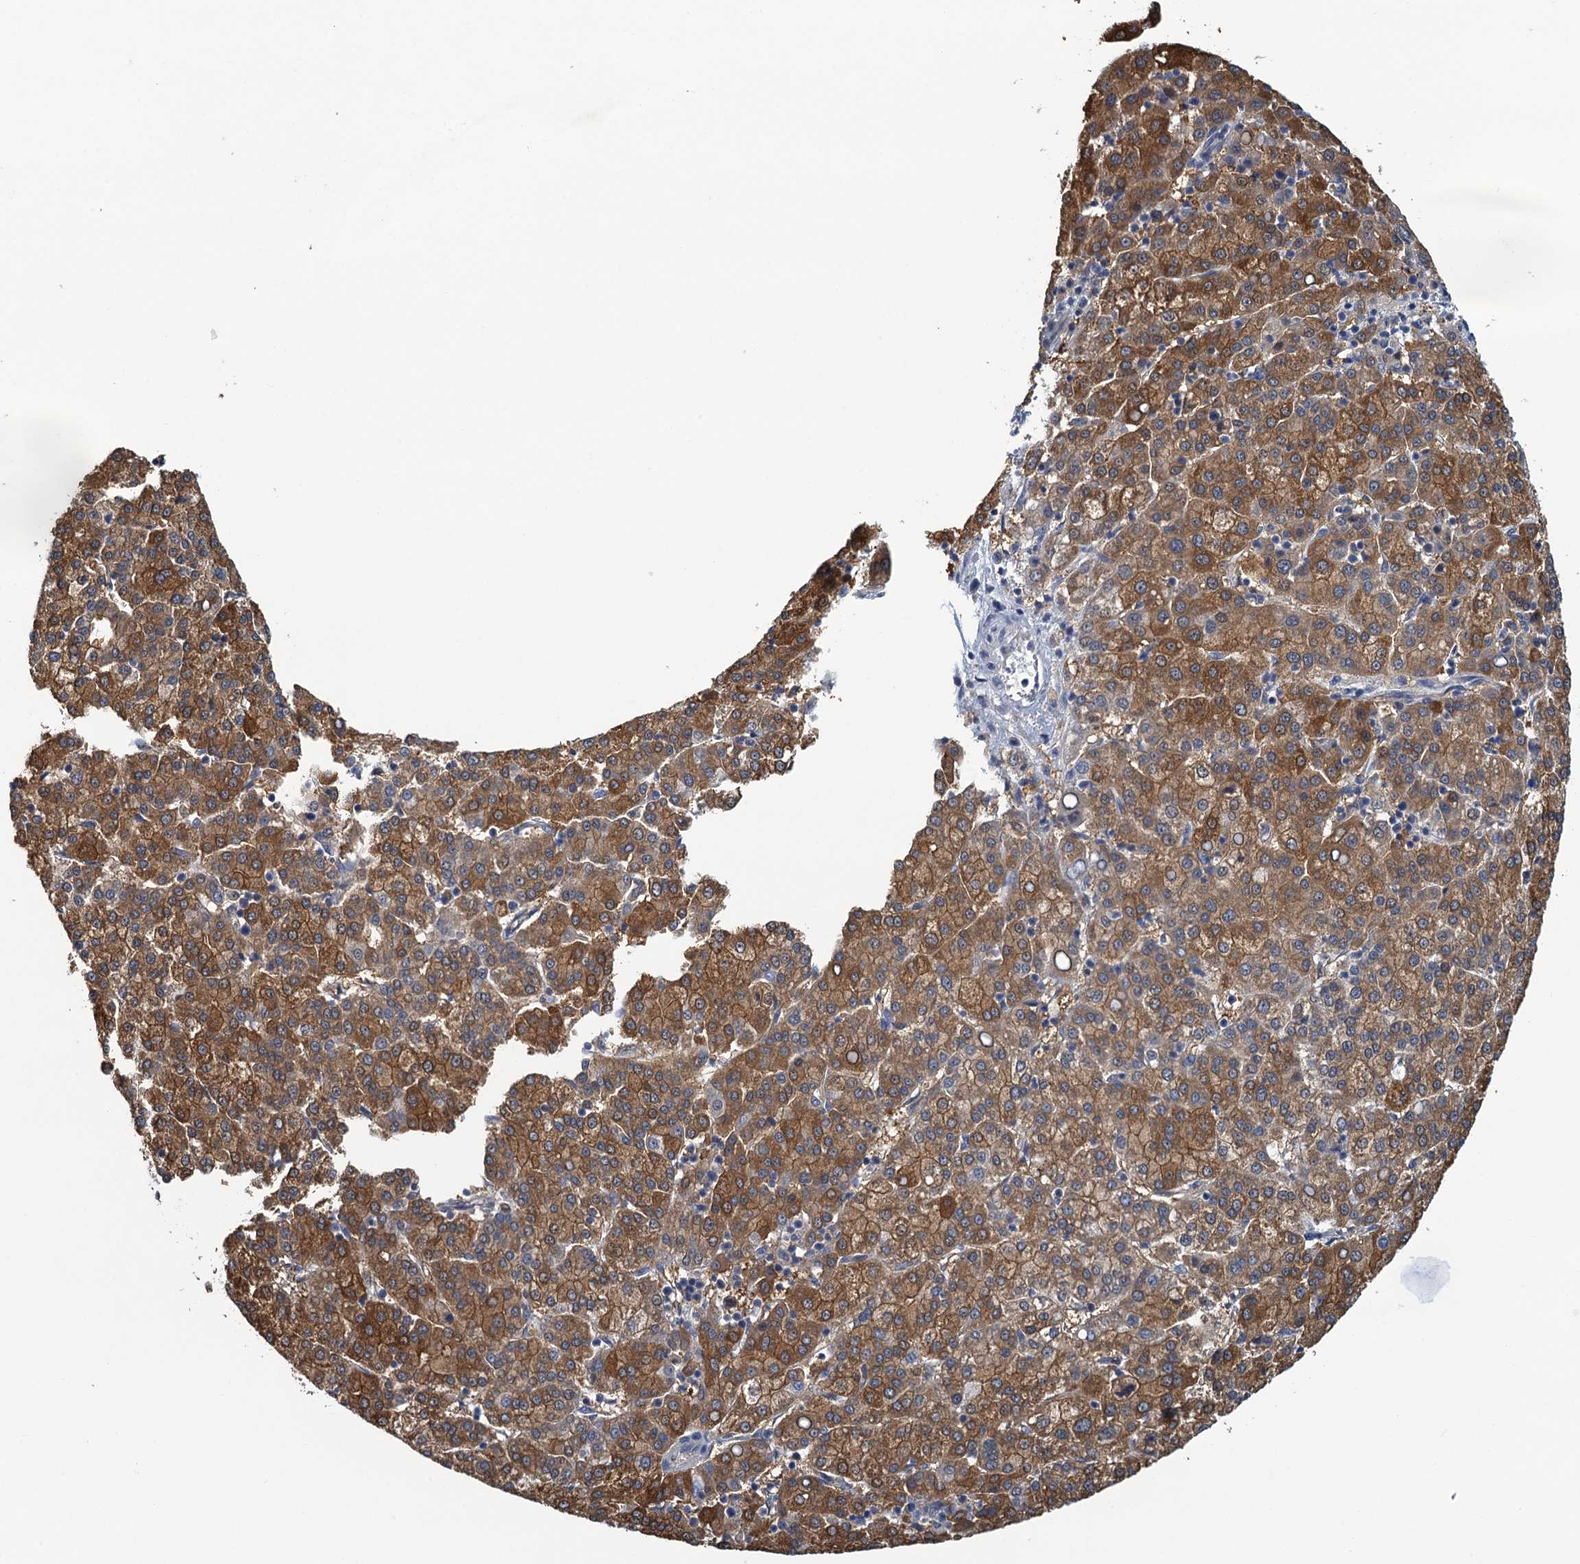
{"staining": {"intensity": "moderate", "quantity": ">75%", "location": "cytoplasmic/membranous"}, "tissue": "liver cancer", "cell_type": "Tumor cells", "image_type": "cancer", "snomed": [{"axis": "morphology", "description": "Carcinoma, Hepatocellular, NOS"}, {"axis": "topography", "description": "Liver"}], "caption": "Tumor cells reveal moderate cytoplasmic/membranous expression in about >75% of cells in hepatocellular carcinoma (liver). (Stains: DAB (3,3'-diaminobenzidine) in brown, nuclei in blue, Microscopy: brightfield microscopy at high magnification).", "gene": "NCKAP1L", "patient": {"sex": "female", "age": 58}}